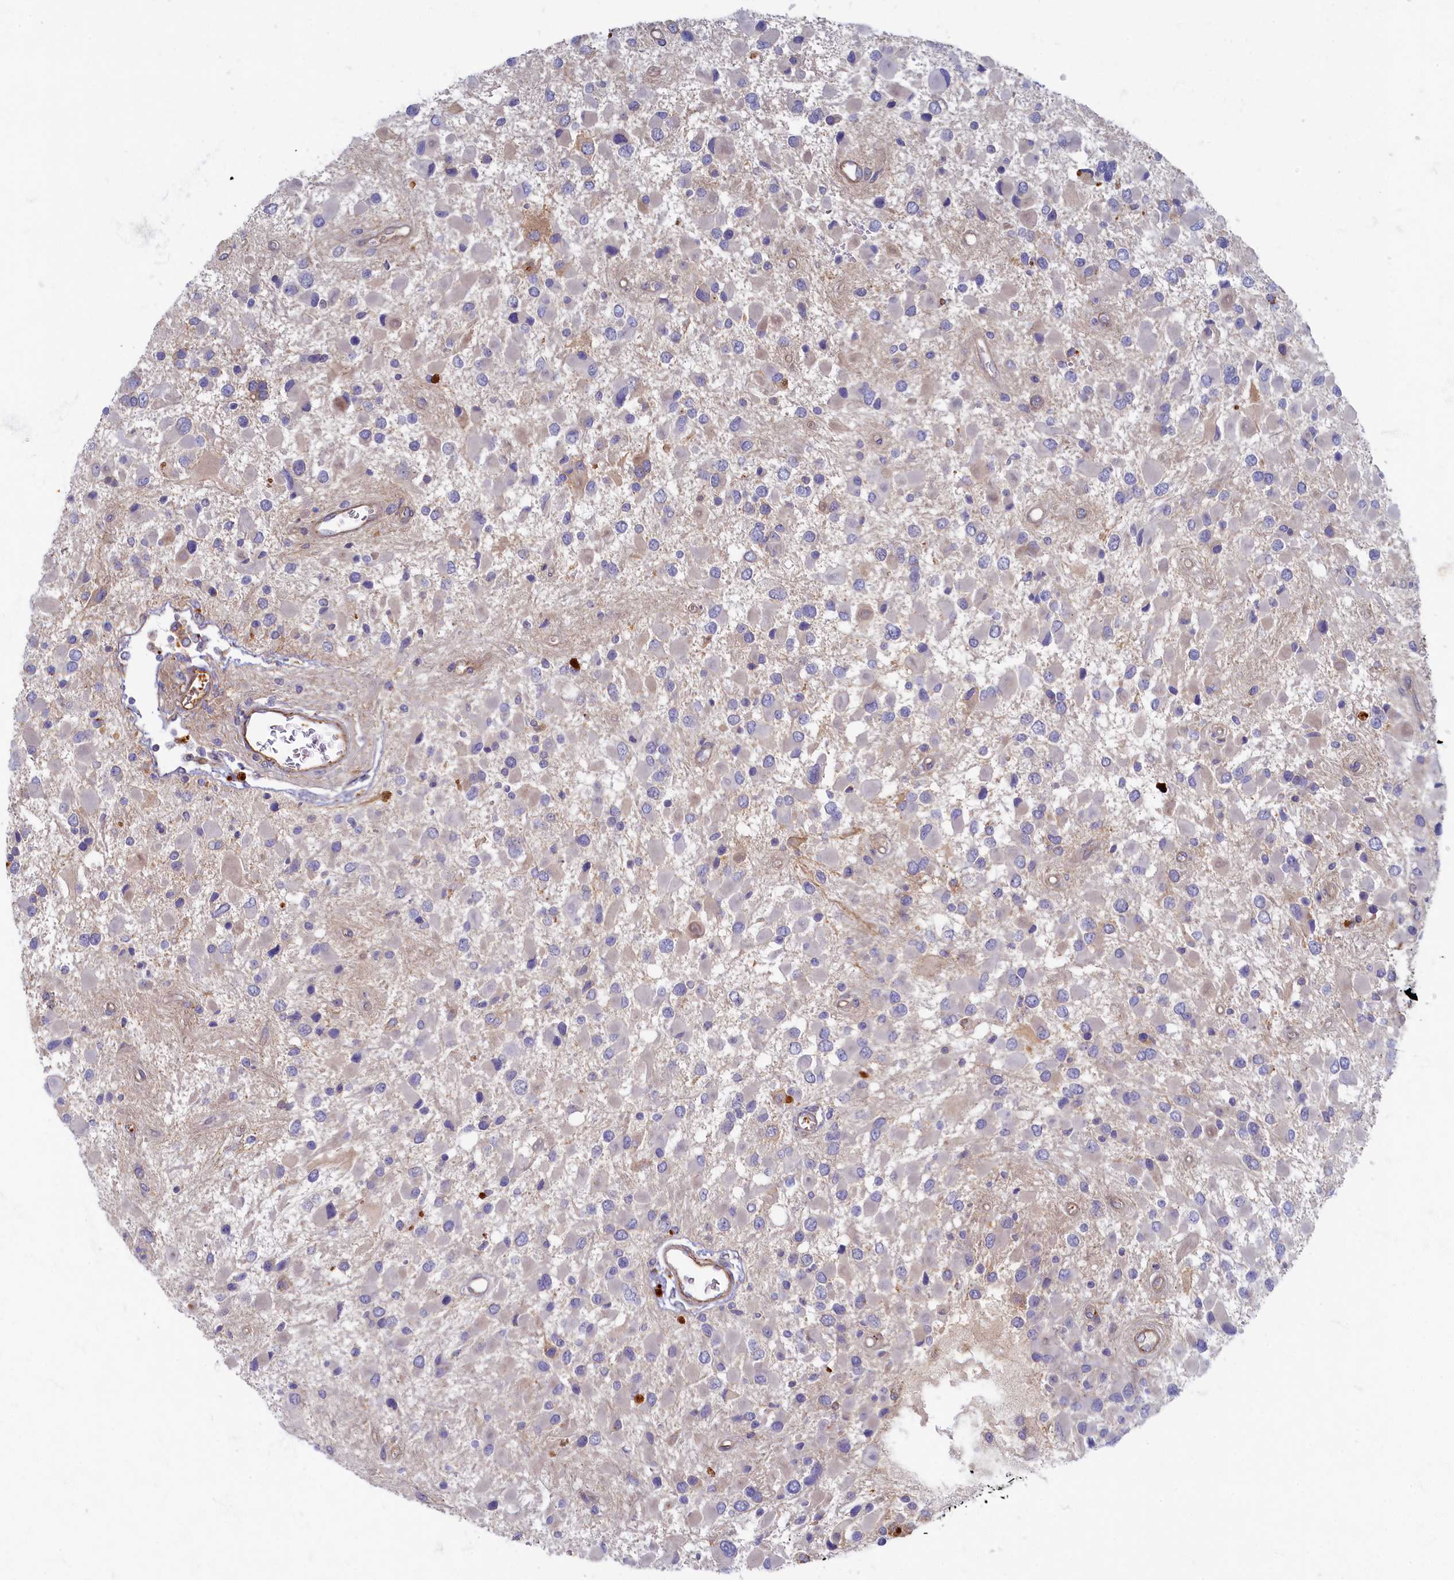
{"staining": {"intensity": "negative", "quantity": "none", "location": "none"}, "tissue": "glioma", "cell_type": "Tumor cells", "image_type": "cancer", "snomed": [{"axis": "morphology", "description": "Glioma, malignant, High grade"}, {"axis": "topography", "description": "Brain"}], "caption": "Immunohistochemical staining of human high-grade glioma (malignant) exhibits no significant positivity in tumor cells.", "gene": "PSMG2", "patient": {"sex": "male", "age": 53}}